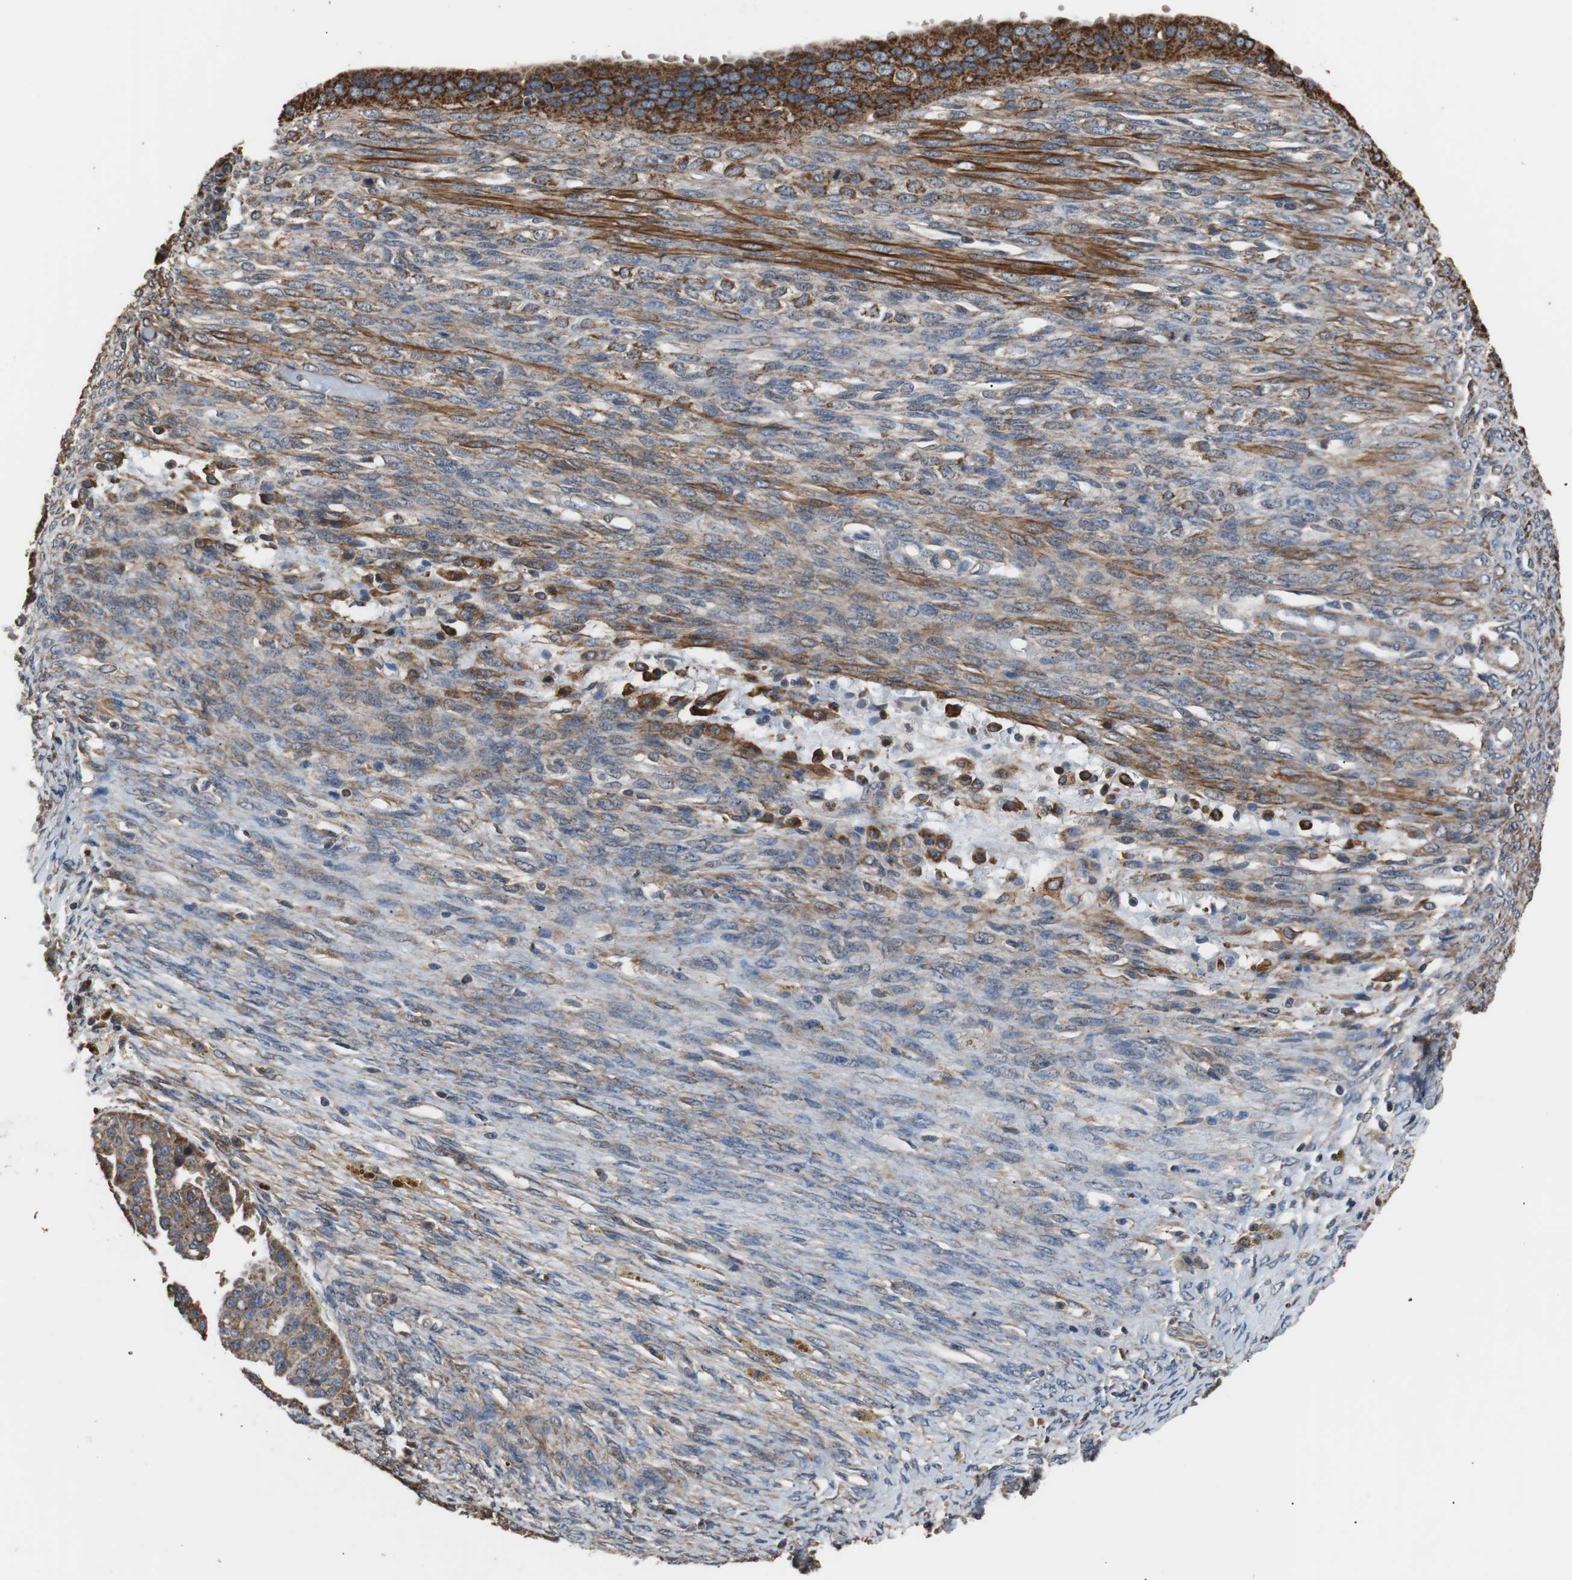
{"staining": {"intensity": "strong", "quantity": ">75%", "location": "cytoplasmic/membranous"}, "tissue": "ovarian cancer", "cell_type": "Tumor cells", "image_type": "cancer", "snomed": [{"axis": "morphology", "description": "Cystadenocarcinoma, serous, NOS"}, {"axis": "topography", "description": "Ovary"}], "caption": "This micrograph demonstrates serous cystadenocarcinoma (ovarian) stained with IHC to label a protein in brown. The cytoplasmic/membranous of tumor cells show strong positivity for the protein. Nuclei are counter-stained blue.", "gene": "PITRM1", "patient": {"sex": "female", "age": 58}}